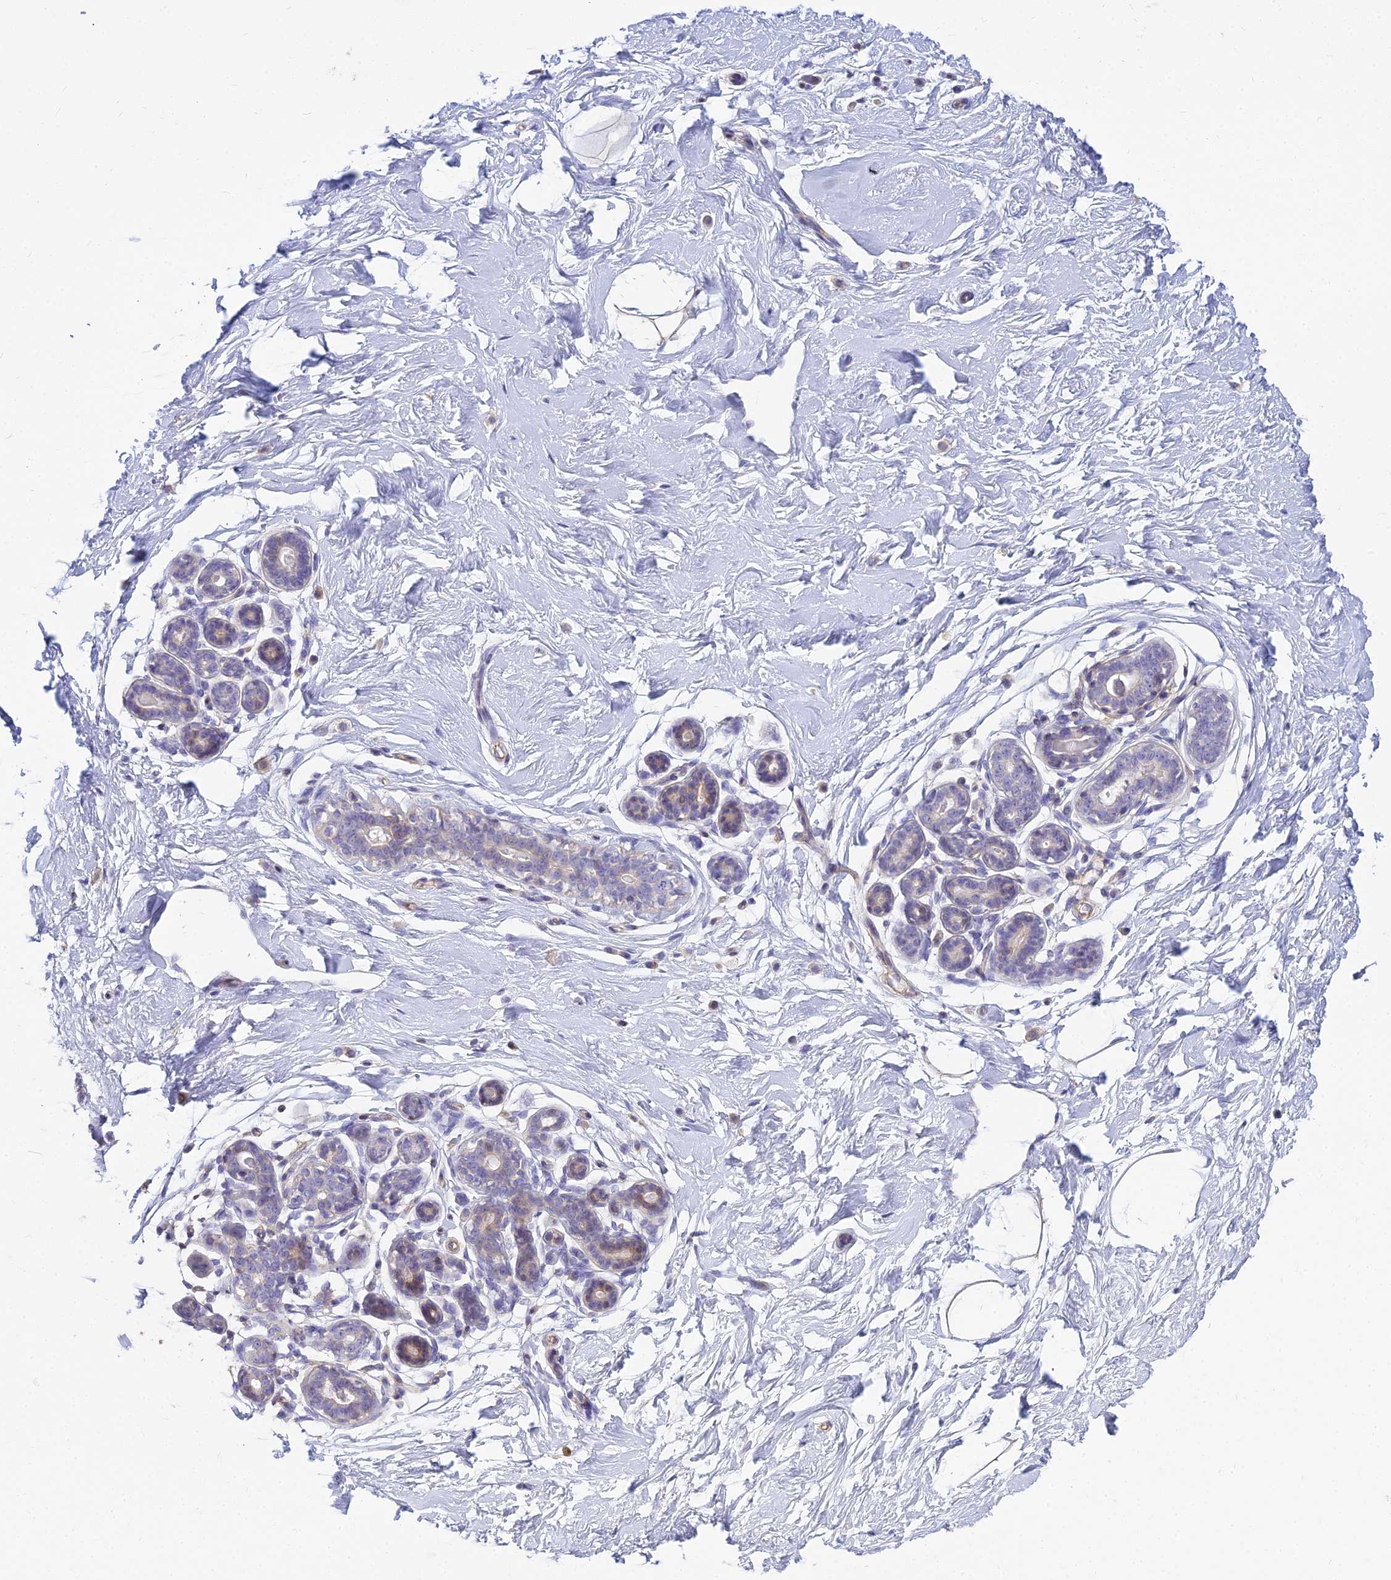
{"staining": {"intensity": "negative", "quantity": "none", "location": "none"}, "tissue": "breast", "cell_type": "Adipocytes", "image_type": "normal", "snomed": [{"axis": "morphology", "description": "Normal tissue, NOS"}, {"axis": "morphology", "description": "Adenoma, NOS"}, {"axis": "topography", "description": "Breast"}], "caption": "A high-resolution image shows IHC staining of unremarkable breast, which exhibits no significant staining in adipocytes.", "gene": "SMIM24", "patient": {"sex": "female", "age": 23}}